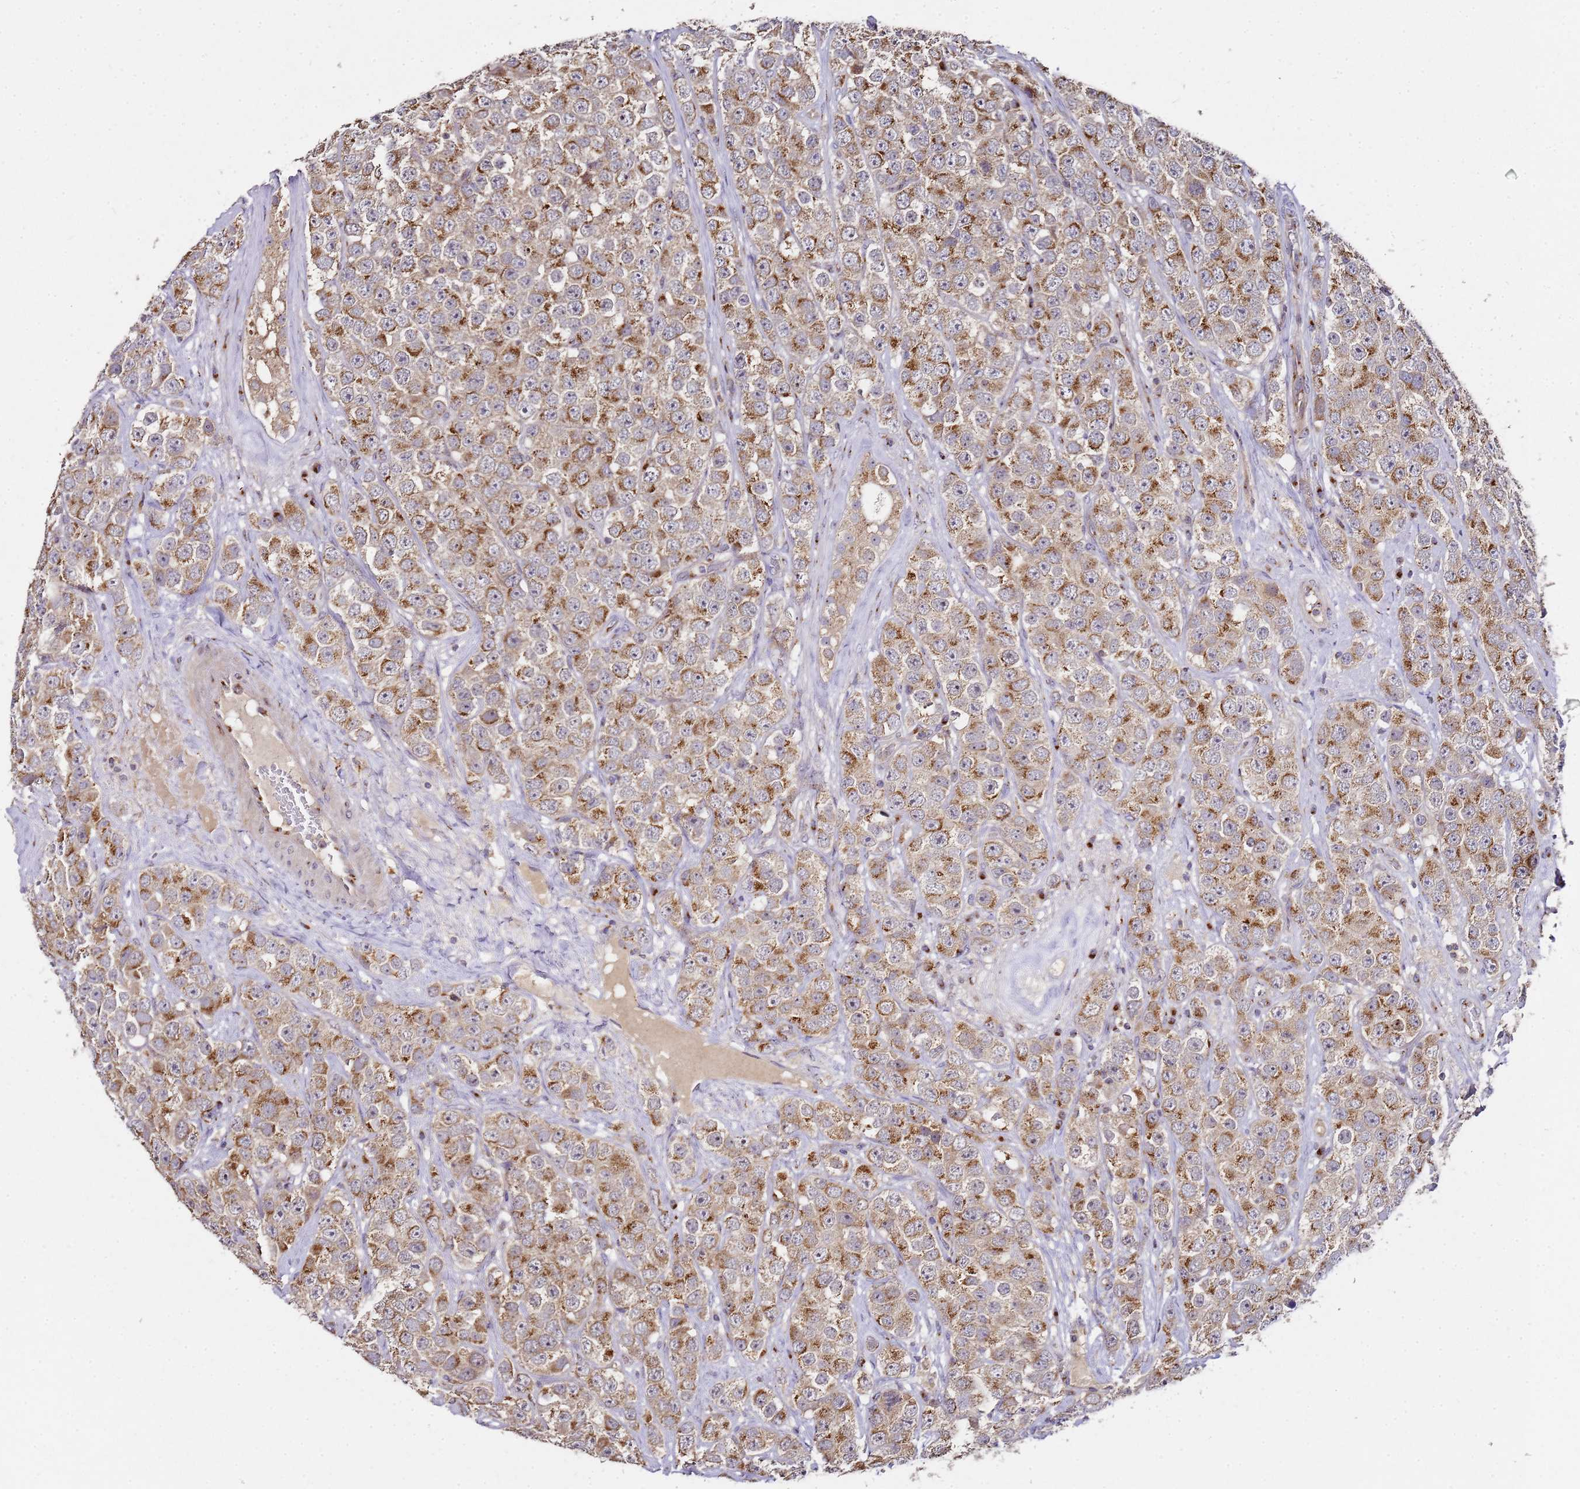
{"staining": {"intensity": "moderate", "quantity": ">75%", "location": "cytoplasmic/membranous"}, "tissue": "testis cancer", "cell_type": "Tumor cells", "image_type": "cancer", "snomed": [{"axis": "morphology", "description": "Seminoma, NOS"}, {"axis": "topography", "description": "Testis"}], "caption": "Testis seminoma tissue reveals moderate cytoplasmic/membranous staining in approximately >75% of tumor cells, visualized by immunohistochemistry.", "gene": "MRPL49", "patient": {"sex": "male", "age": 28}}